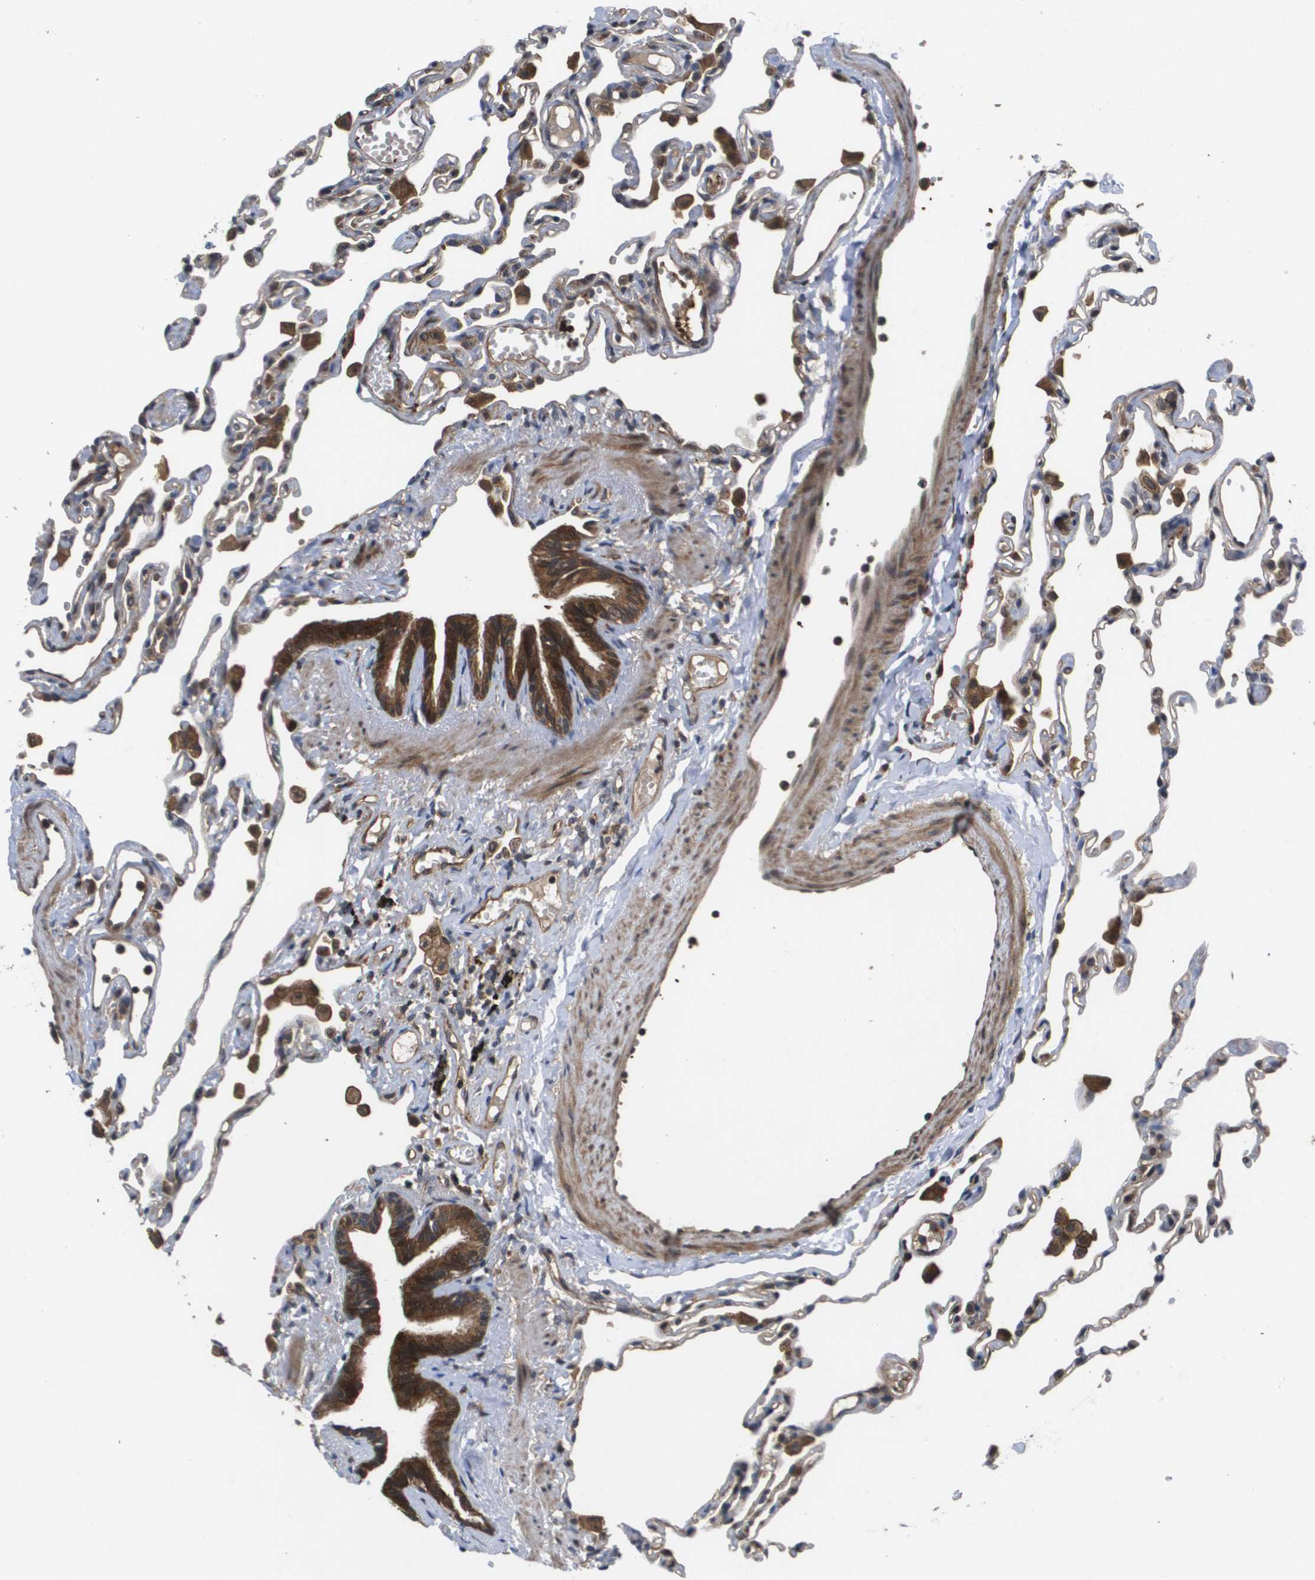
{"staining": {"intensity": "moderate", "quantity": "<25%", "location": "cytoplasmic/membranous"}, "tissue": "lung", "cell_type": "Alveolar cells", "image_type": "normal", "snomed": [{"axis": "morphology", "description": "Normal tissue, NOS"}, {"axis": "topography", "description": "Lung"}], "caption": "Lung was stained to show a protein in brown. There is low levels of moderate cytoplasmic/membranous expression in approximately <25% of alveolar cells.", "gene": "RBM38", "patient": {"sex": "female", "age": 49}}